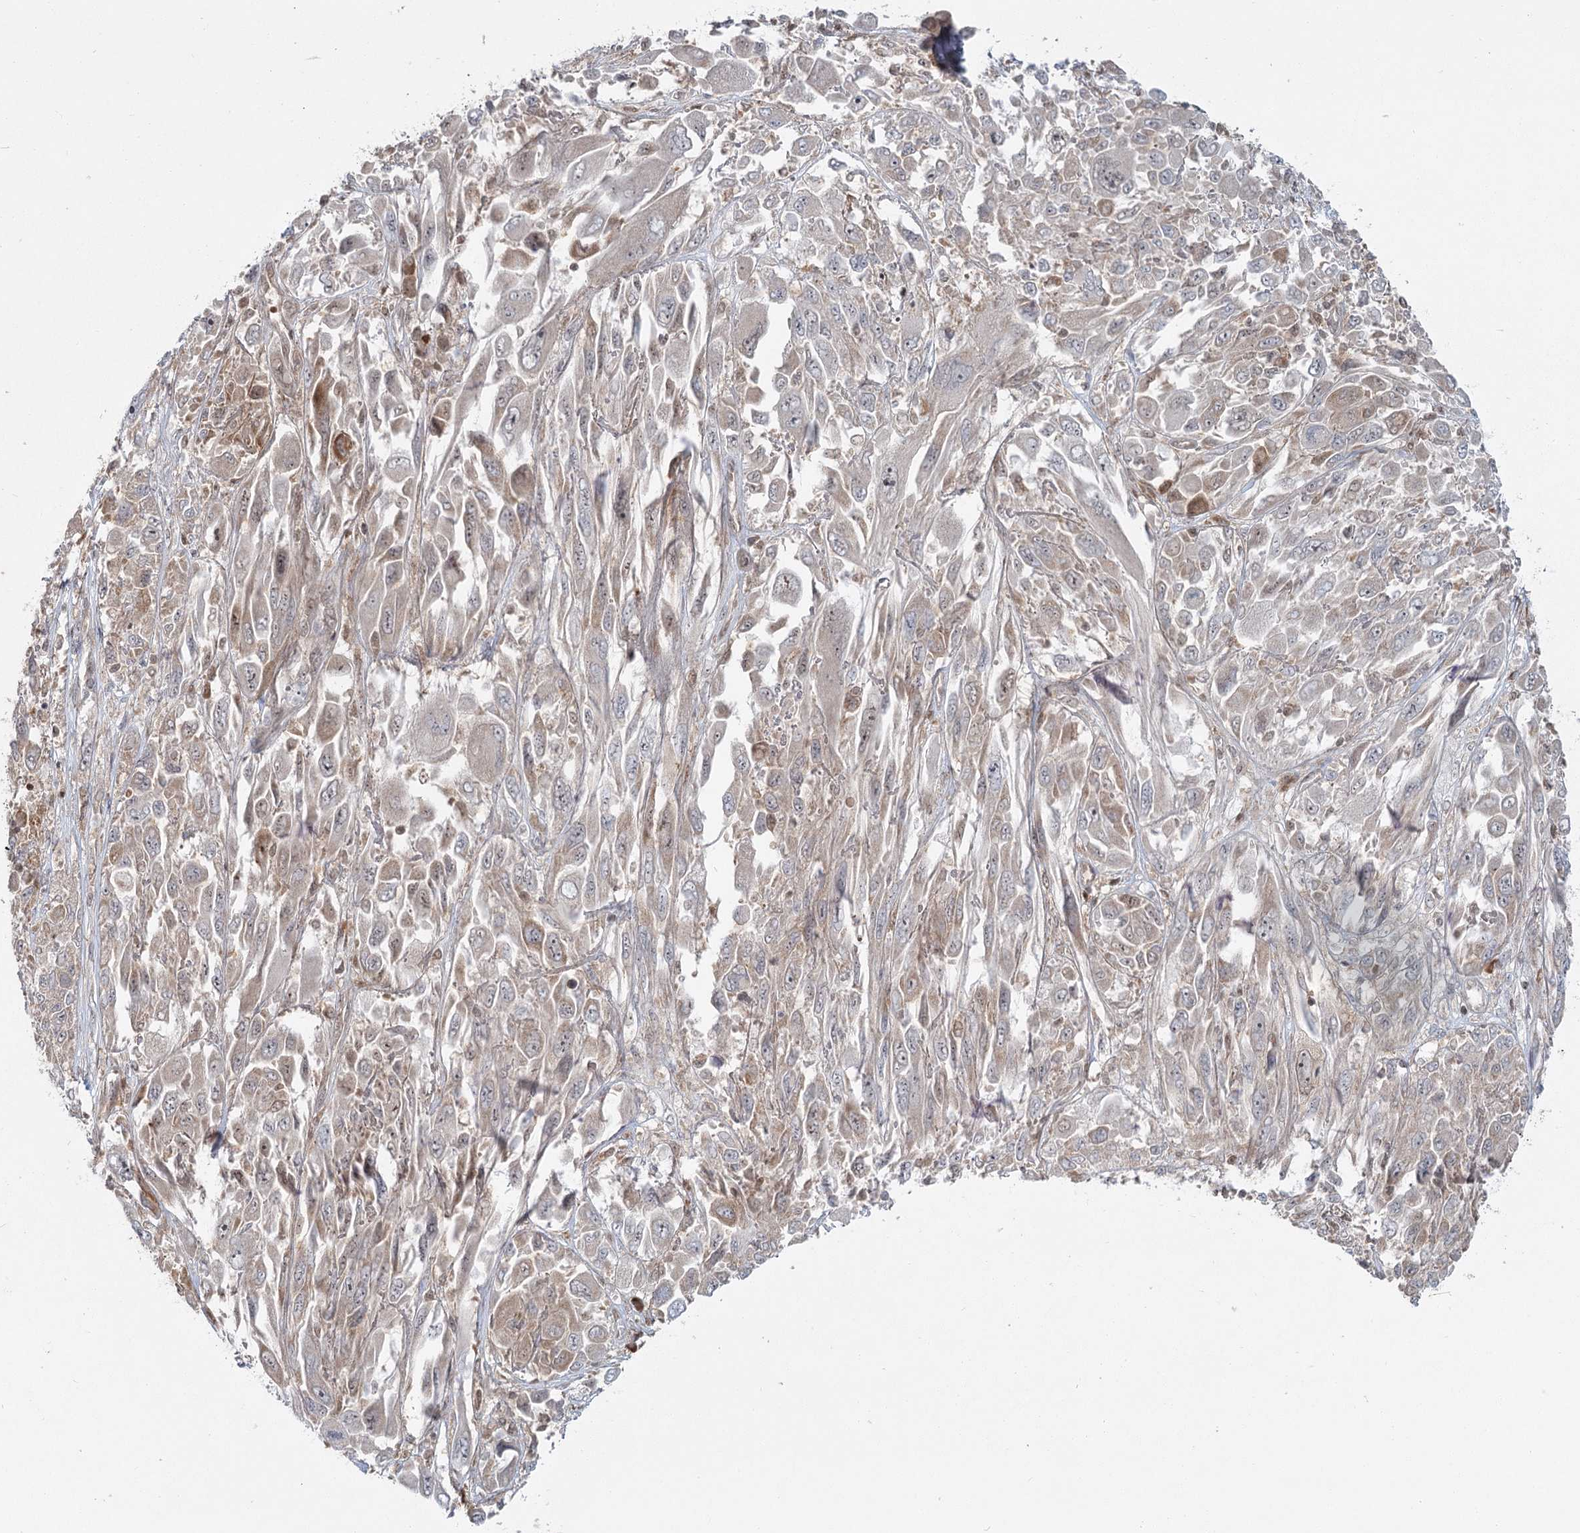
{"staining": {"intensity": "weak", "quantity": ">75%", "location": "cytoplasmic/membranous"}, "tissue": "melanoma", "cell_type": "Tumor cells", "image_type": "cancer", "snomed": [{"axis": "morphology", "description": "Malignant melanoma, NOS"}, {"axis": "topography", "description": "Skin"}], "caption": "A high-resolution histopathology image shows immunohistochemistry (IHC) staining of malignant melanoma, which shows weak cytoplasmic/membranous positivity in about >75% of tumor cells.", "gene": "THNSL1", "patient": {"sex": "female", "age": 91}}